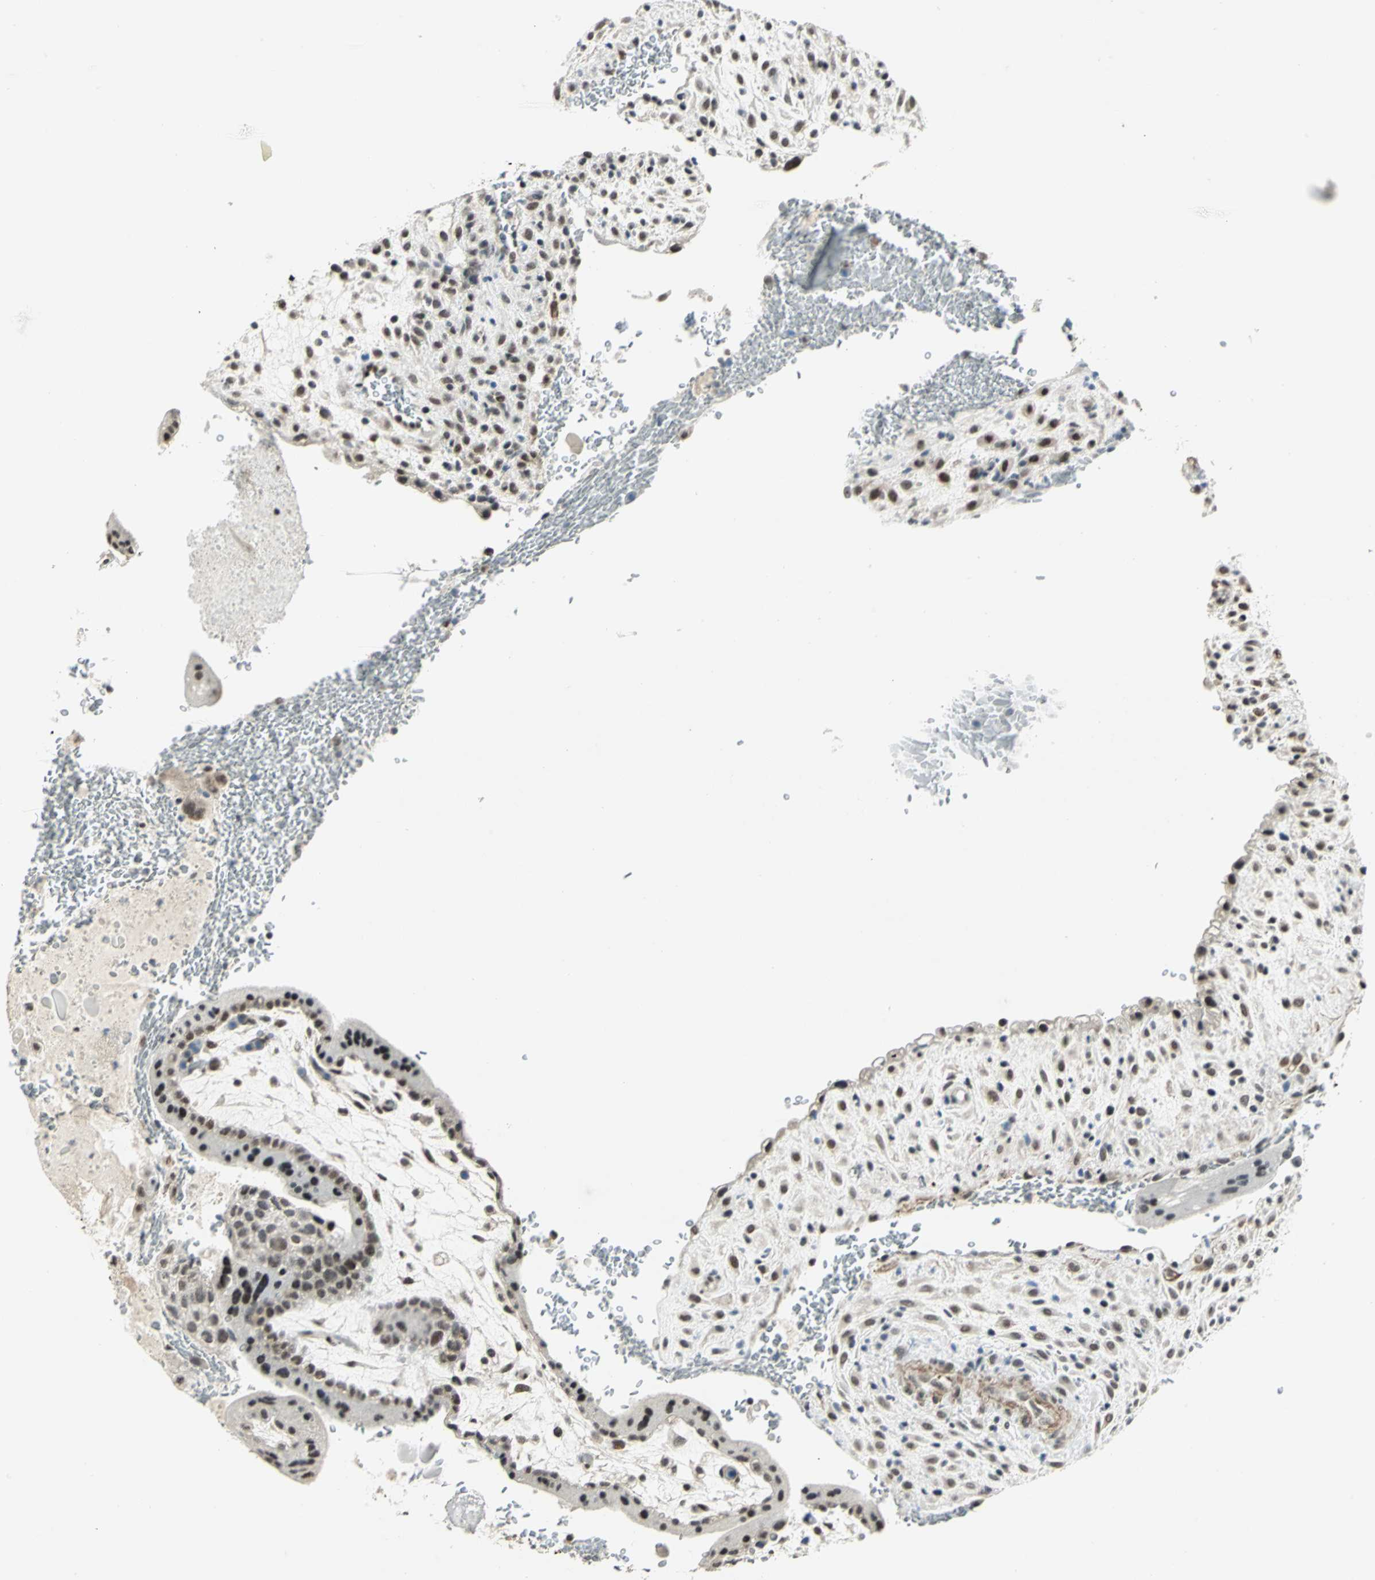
{"staining": {"intensity": "weak", "quantity": "25%-75%", "location": "nuclear"}, "tissue": "placenta", "cell_type": "Decidual cells", "image_type": "normal", "snomed": [{"axis": "morphology", "description": "Normal tissue, NOS"}, {"axis": "topography", "description": "Placenta"}], "caption": "Placenta stained with immunohistochemistry (IHC) demonstrates weak nuclear positivity in approximately 25%-75% of decidual cells. Using DAB (3,3'-diaminobenzidine) (brown) and hematoxylin (blue) stains, captured at high magnification using brightfield microscopy.", "gene": "MTA1", "patient": {"sex": "female", "age": 35}}